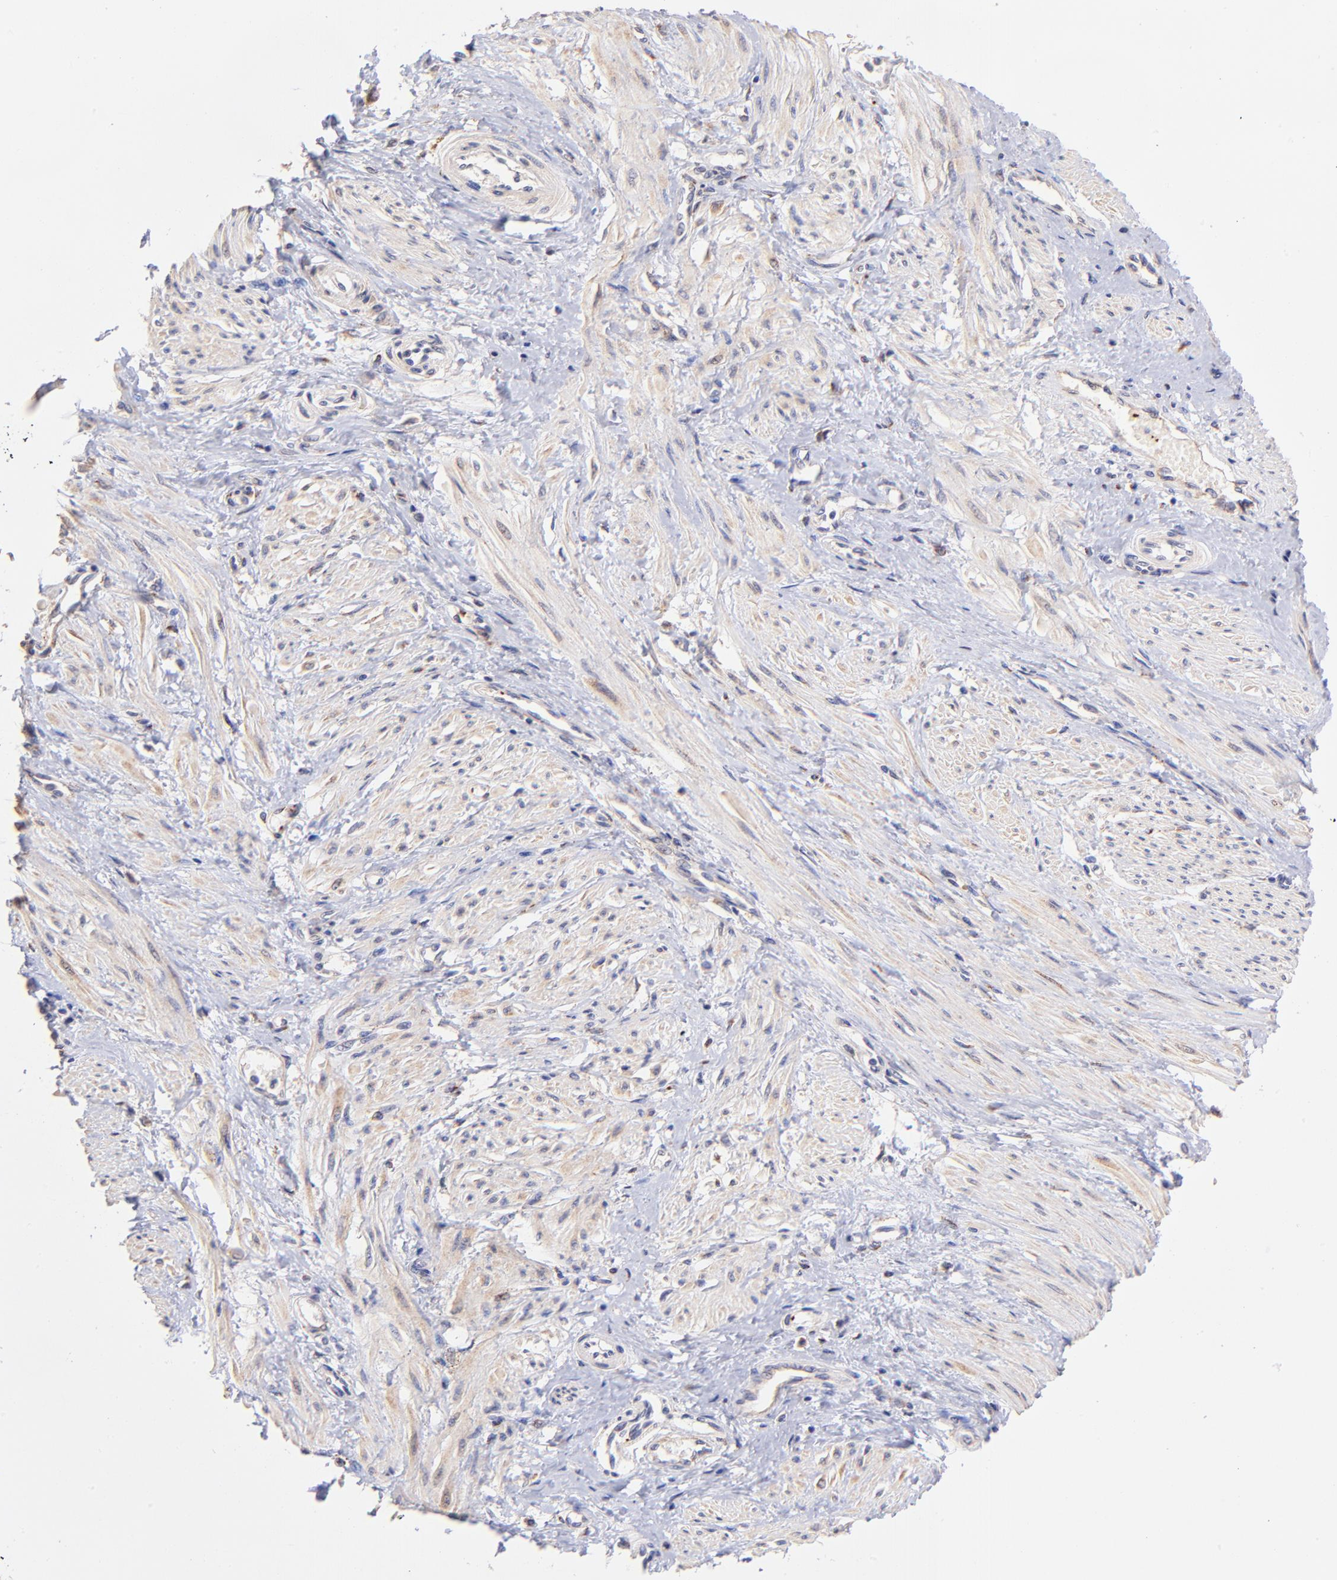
{"staining": {"intensity": "negative", "quantity": "none", "location": "none"}, "tissue": "smooth muscle", "cell_type": "Smooth muscle cells", "image_type": "normal", "snomed": [{"axis": "morphology", "description": "Normal tissue, NOS"}, {"axis": "topography", "description": "Smooth muscle"}, {"axis": "topography", "description": "Uterus"}], "caption": "Immunohistochemistry (IHC) micrograph of benign smooth muscle stained for a protein (brown), which shows no expression in smooth muscle cells. Brightfield microscopy of immunohistochemistry (IHC) stained with DAB (3,3'-diaminobenzidine) (brown) and hematoxylin (blue), captured at high magnification.", "gene": "SPARC", "patient": {"sex": "female", "age": 39}}